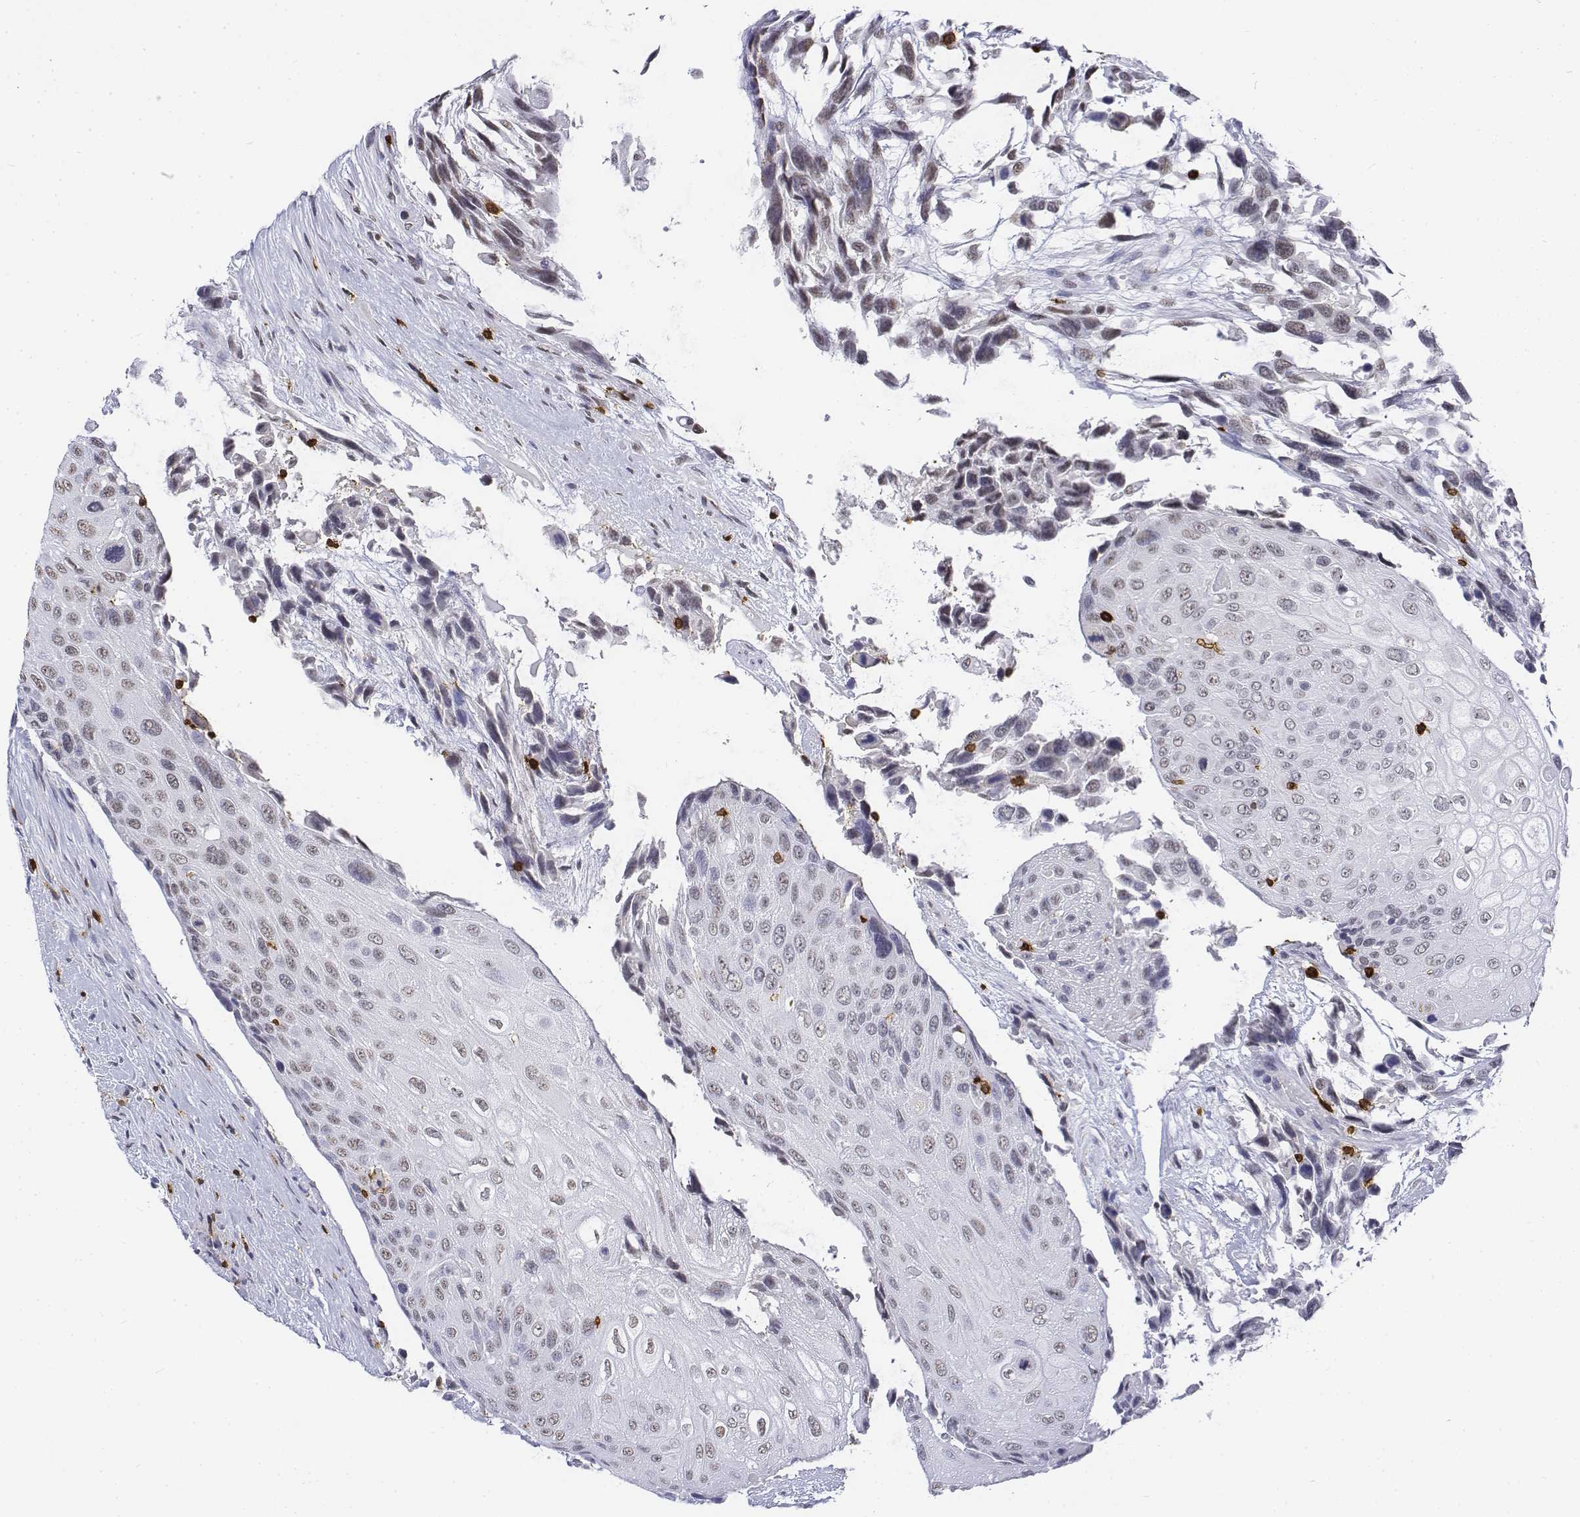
{"staining": {"intensity": "negative", "quantity": "none", "location": "none"}, "tissue": "urothelial cancer", "cell_type": "Tumor cells", "image_type": "cancer", "snomed": [{"axis": "morphology", "description": "Urothelial carcinoma, High grade"}, {"axis": "topography", "description": "Urinary bladder"}], "caption": "Urothelial carcinoma (high-grade) was stained to show a protein in brown. There is no significant positivity in tumor cells. Nuclei are stained in blue.", "gene": "CD3E", "patient": {"sex": "female", "age": 70}}